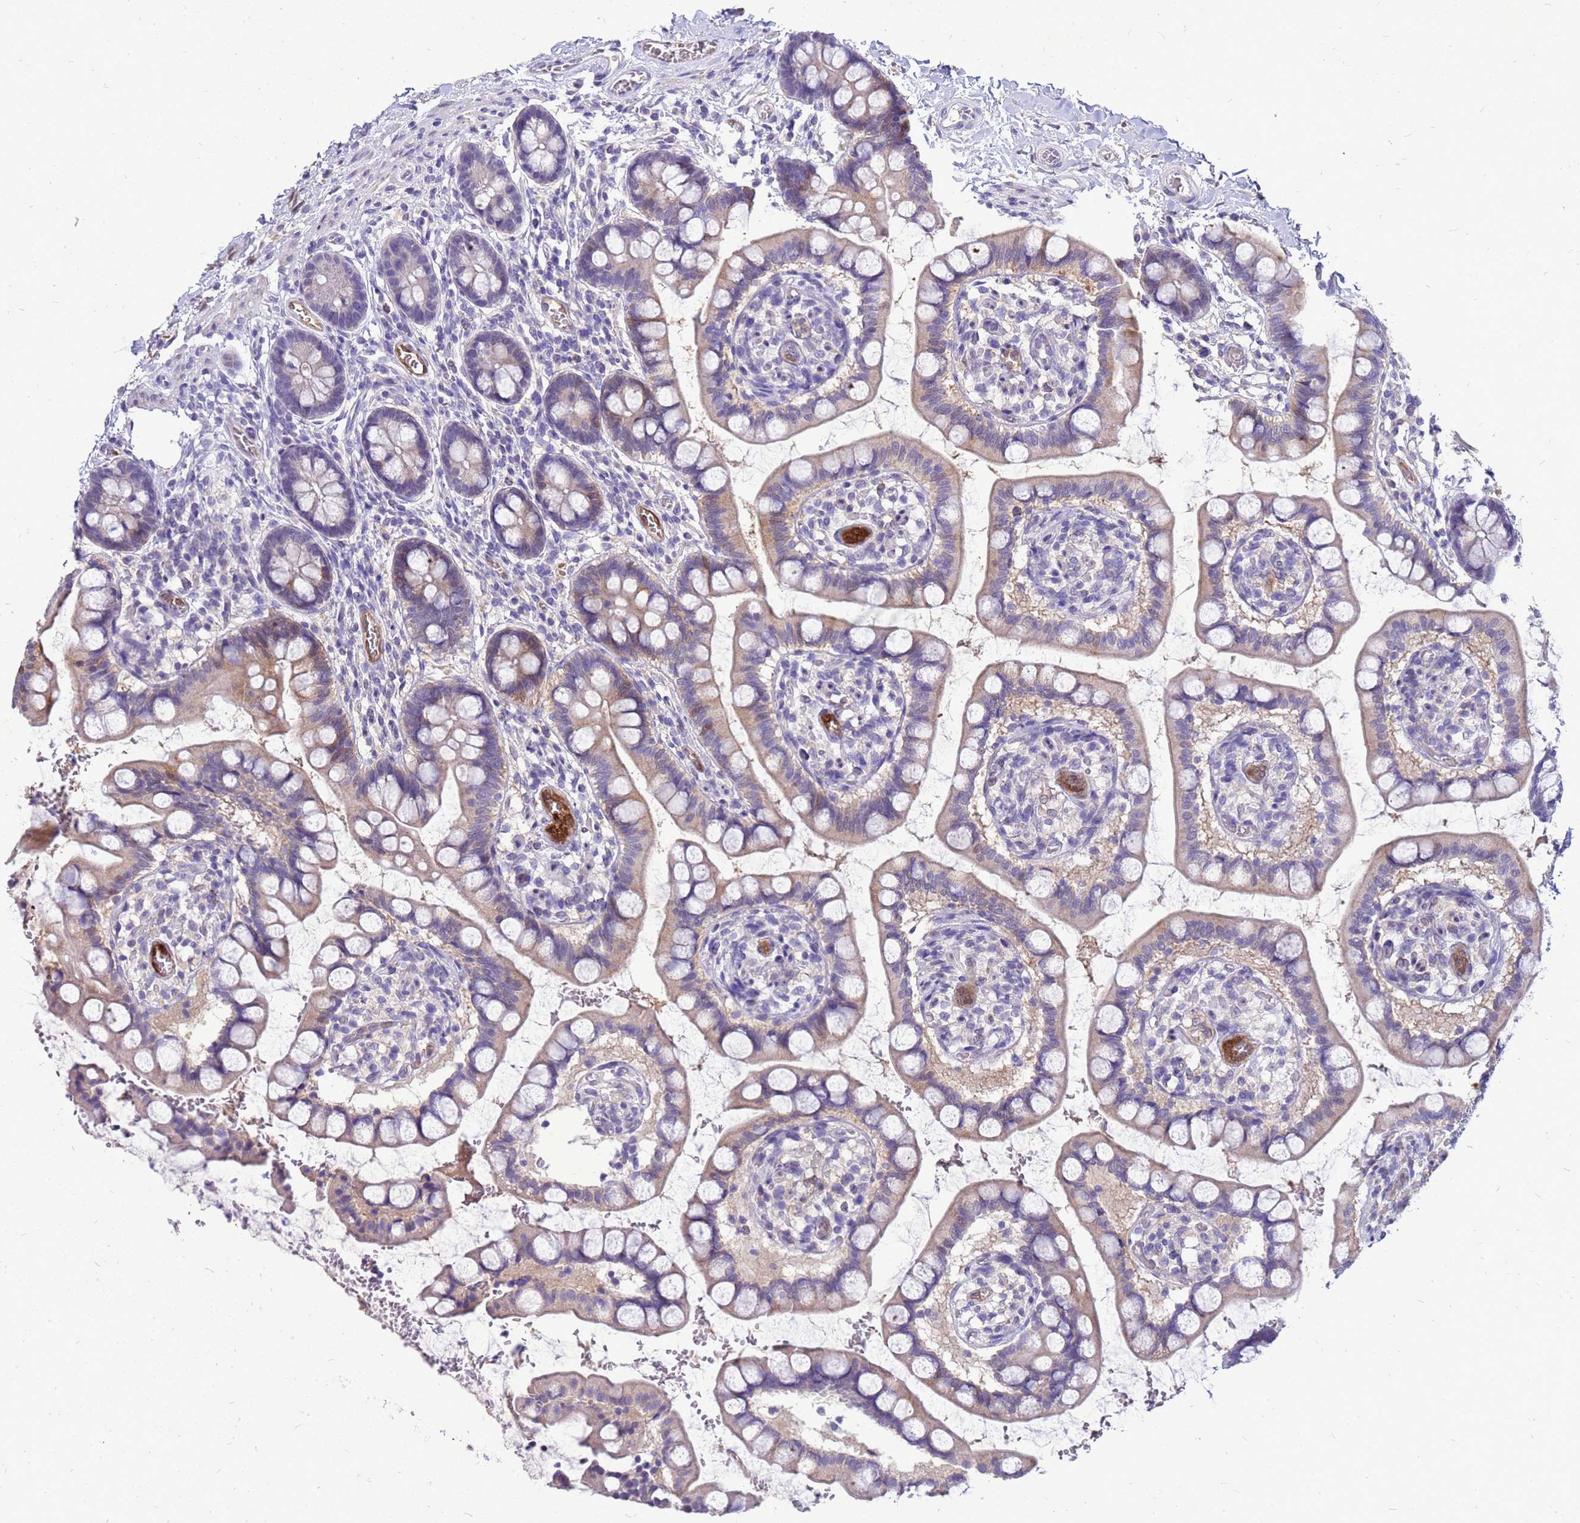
{"staining": {"intensity": "strong", "quantity": "25%-75%", "location": "cytoplasmic/membranous"}, "tissue": "small intestine", "cell_type": "Glandular cells", "image_type": "normal", "snomed": [{"axis": "morphology", "description": "Normal tissue, NOS"}, {"axis": "topography", "description": "Small intestine"}], "caption": "DAB (3,3'-diaminobenzidine) immunohistochemical staining of benign small intestine exhibits strong cytoplasmic/membranous protein expression in about 25%-75% of glandular cells. The staining was performed using DAB (3,3'-diaminobenzidine) to visualize the protein expression in brown, while the nuclei were stained in blue with hematoxylin (Magnification: 20x).", "gene": "AKR1C1", "patient": {"sex": "male", "age": 52}}